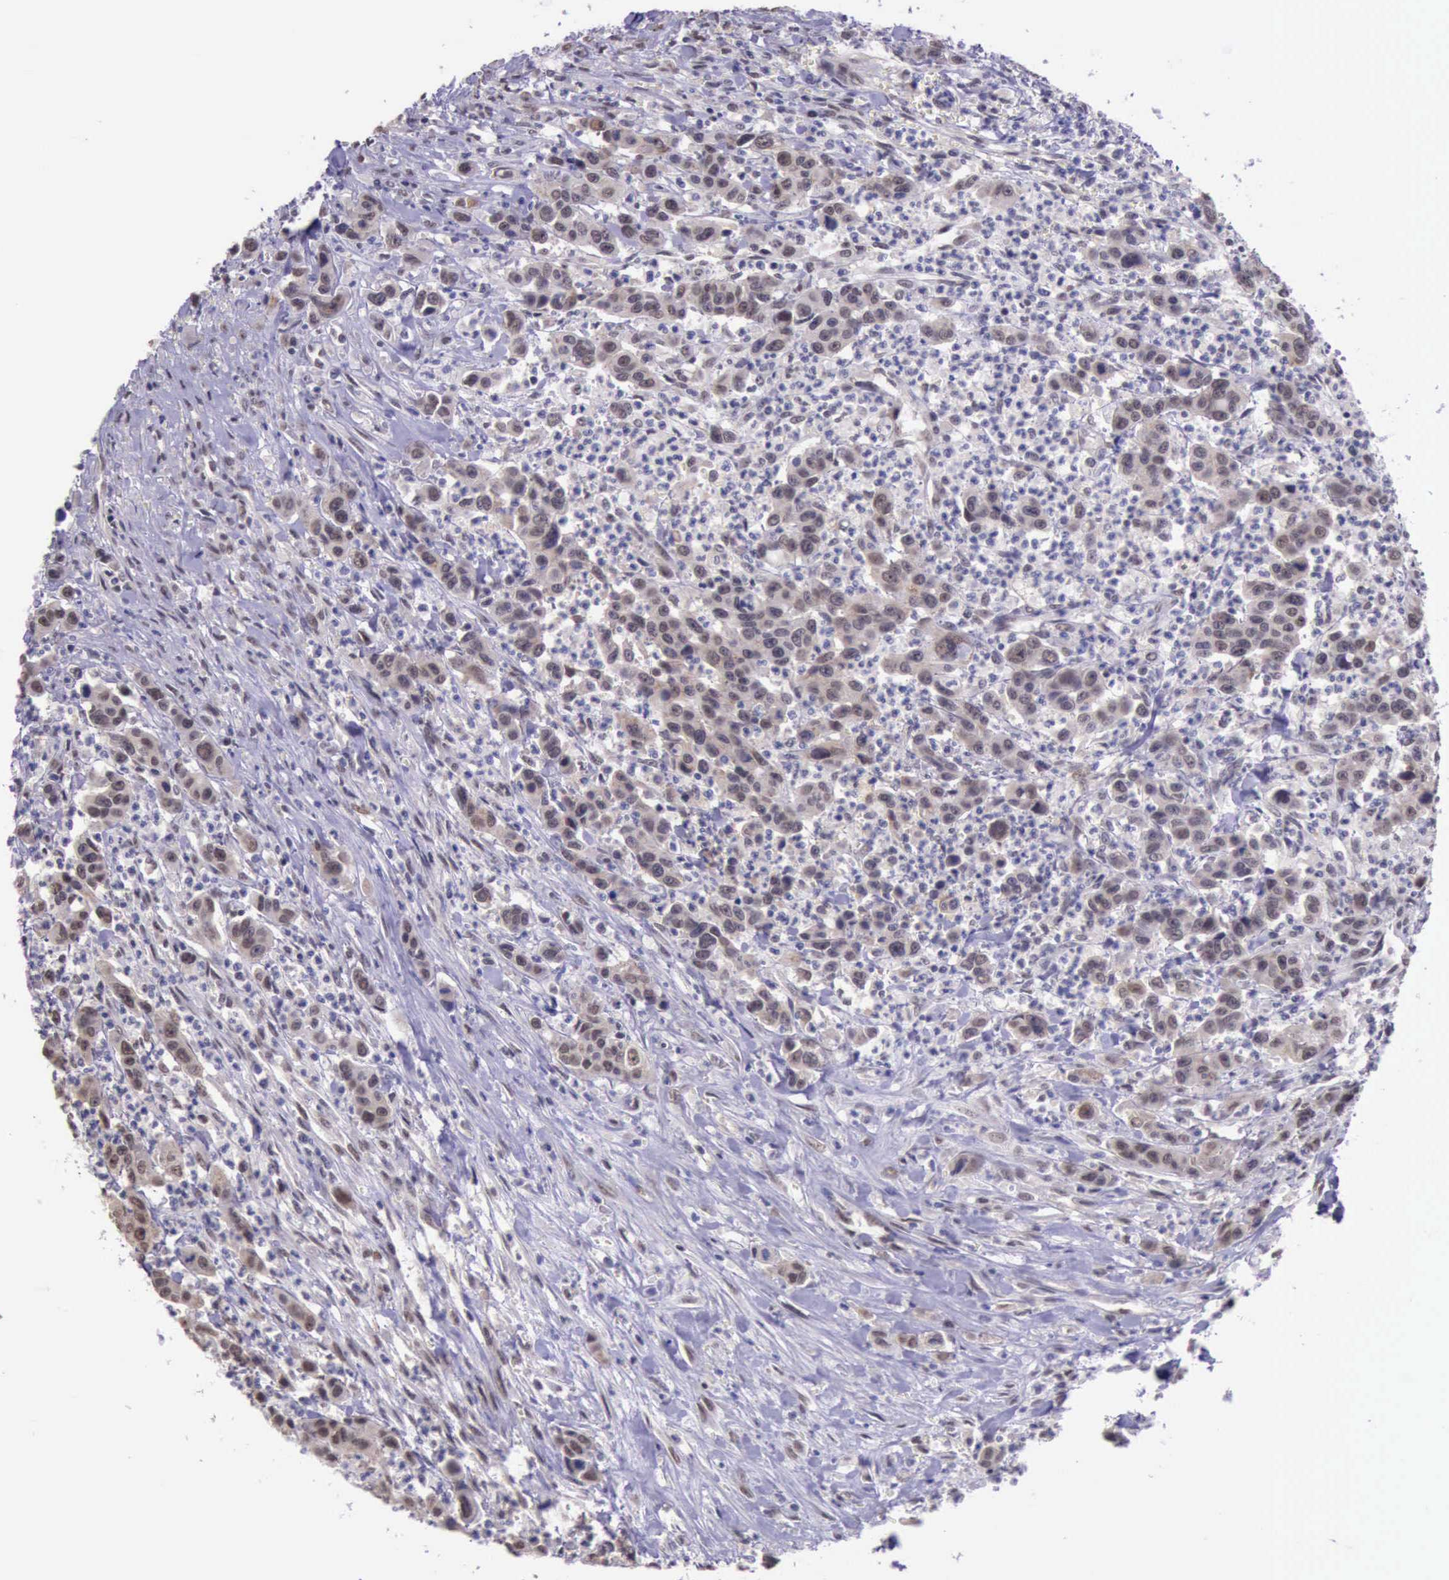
{"staining": {"intensity": "moderate", "quantity": ">75%", "location": "nuclear"}, "tissue": "urothelial cancer", "cell_type": "Tumor cells", "image_type": "cancer", "snomed": [{"axis": "morphology", "description": "Urothelial carcinoma, High grade"}, {"axis": "topography", "description": "Urinary bladder"}], "caption": "Protein expression analysis of urothelial cancer reveals moderate nuclear expression in about >75% of tumor cells. Immunohistochemistry stains the protein in brown and the nuclei are stained blue.", "gene": "PRPF39", "patient": {"sex": "male", "age": 86}}